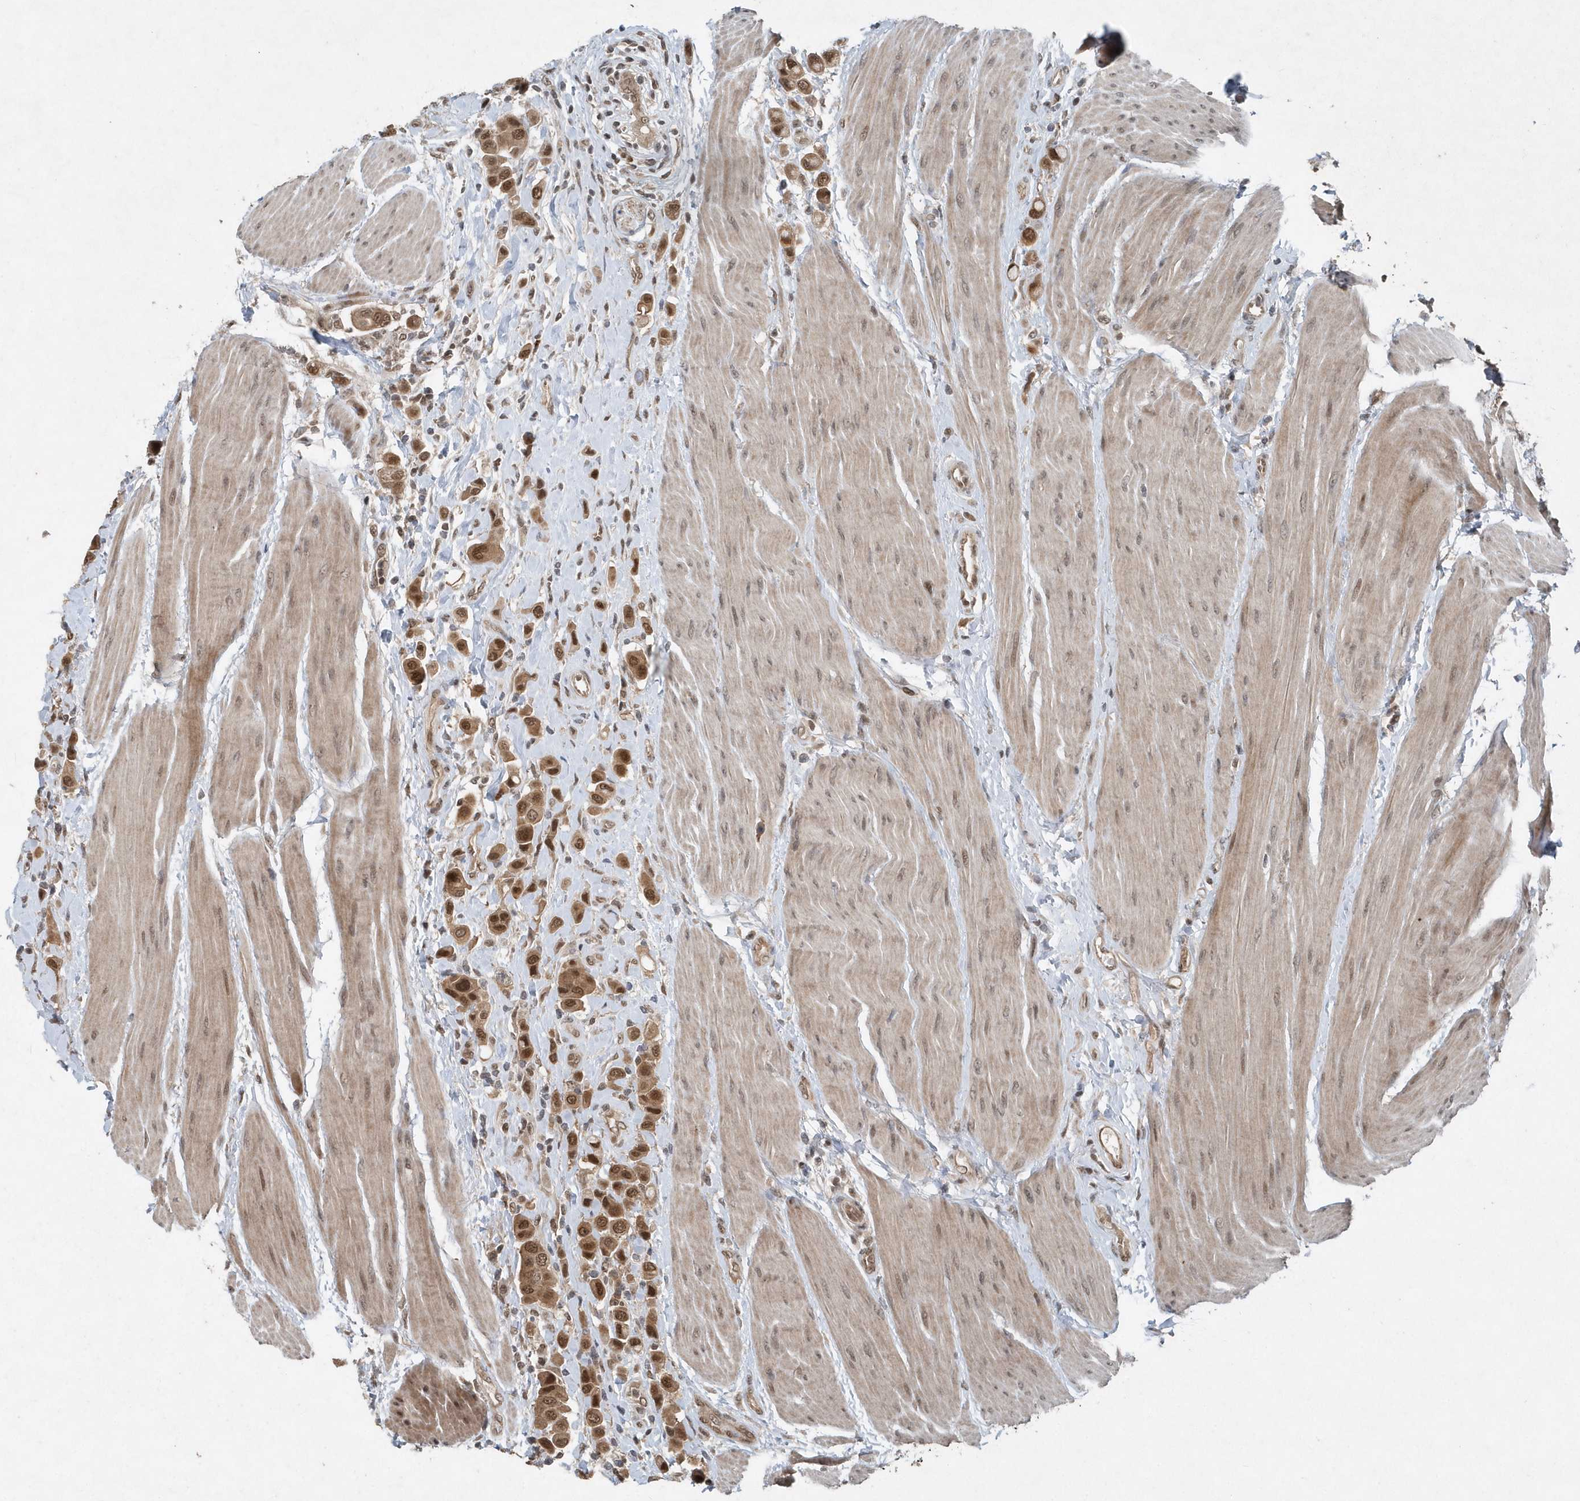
{"staining": {"intensity": "moderate", "quantity": ">75%", "location": "cytoplasmic/membranous,nuclear"}, "tissue": "urothelial cancer", "cell_type": "Tumor cells", "image_type": "cancer", "snomed": [{"axis": "morphology", "description": "Urothelial carcinoma, High grade"}, {"axis": "topography", "description": "Urinary bladder"}], "caption": "Immunohistochemistry (IHC) histopathology image of neoplastic tissue: urothelial carcinoma (high-grade) stained using immunohistochemistry reveals medium levels of moderate protein expression localized specifically in the cytoplasmic/membranous and nuclear of tumor cells, appearing as a cytoplasmic/membranous and nuclear brown color.", "gene": "QTRT2", "patient": {"sex": "male", "age": 50}}